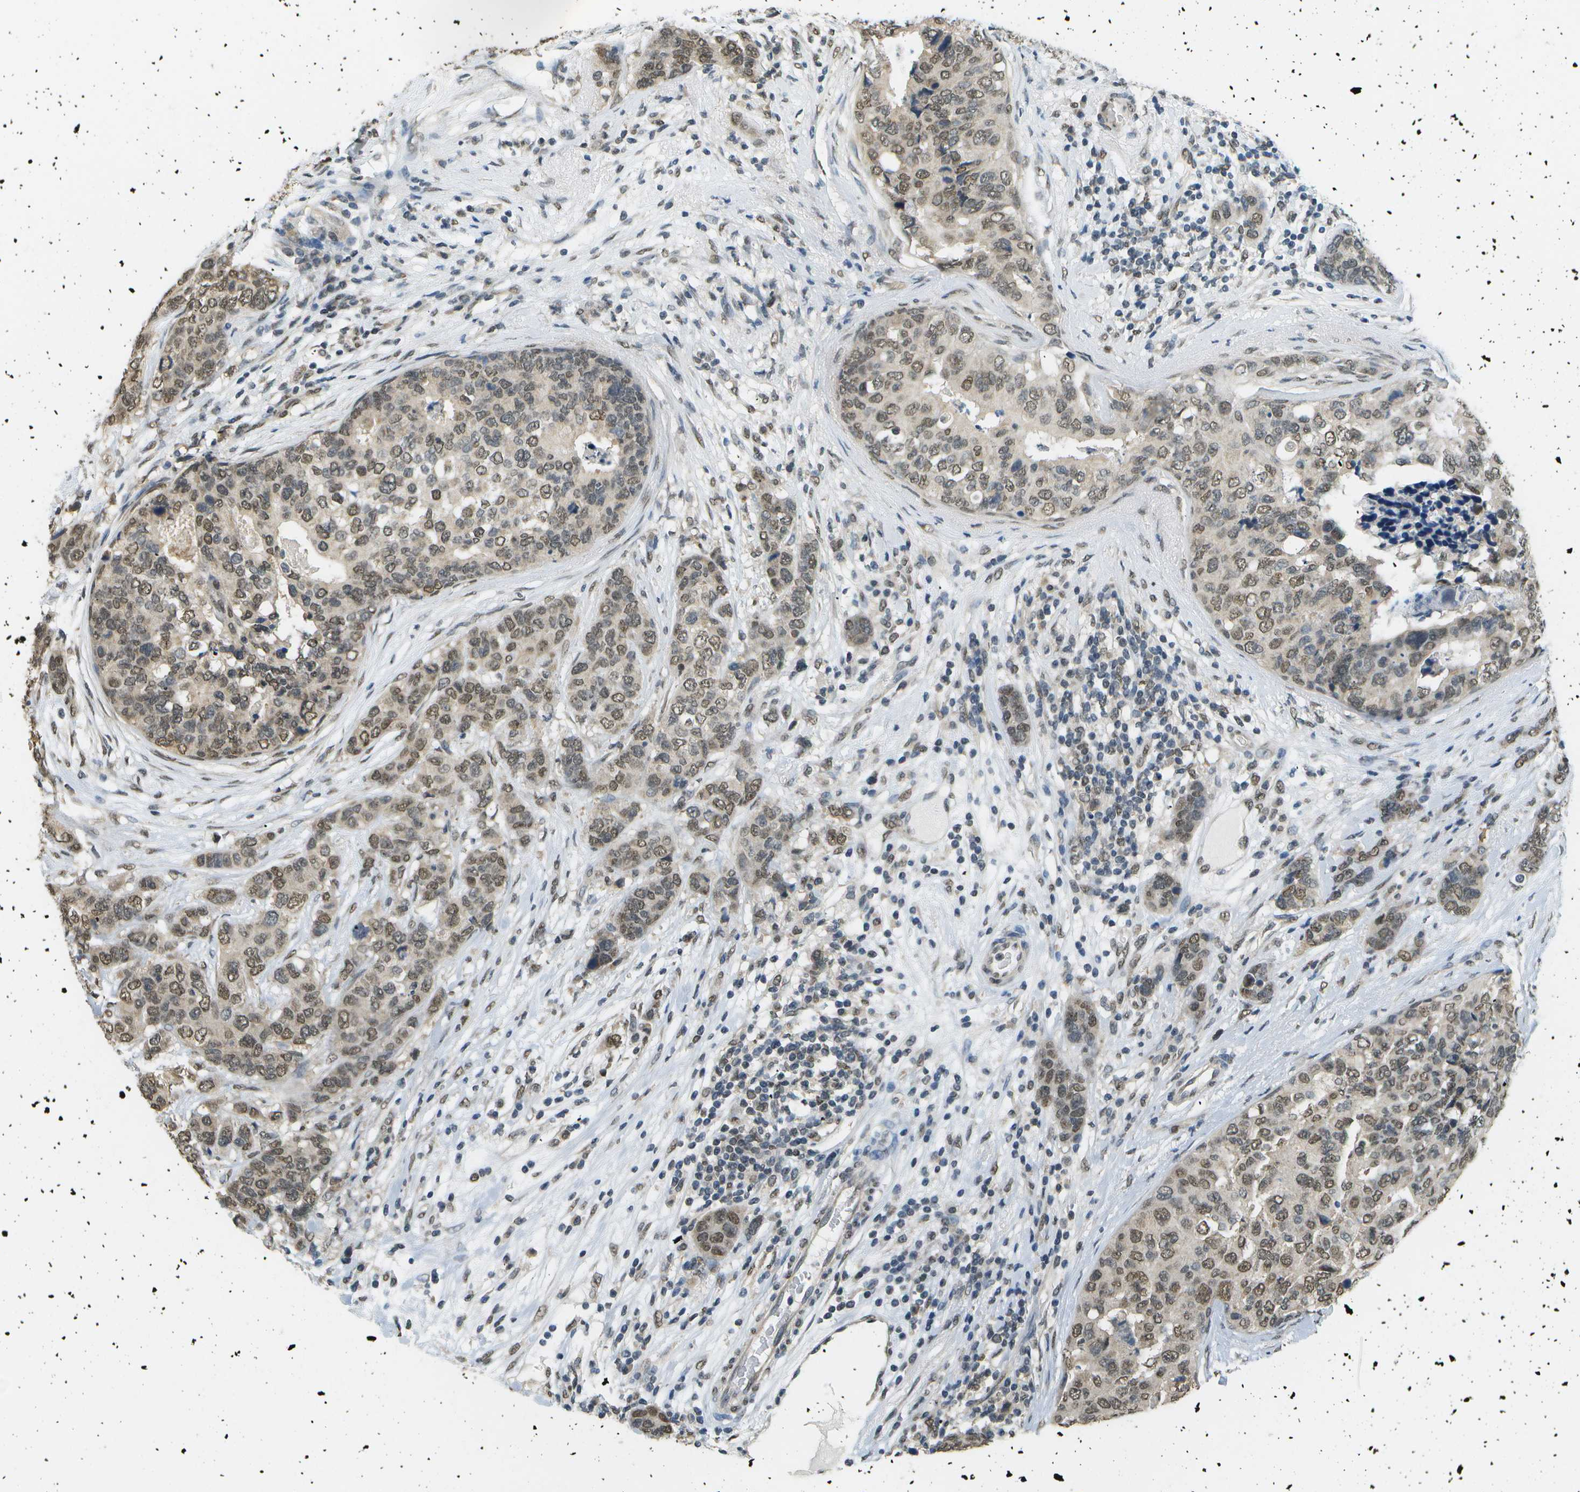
{"staining": {"intensity": "moderate", "quantity": ">75%", "location": "cytoplasmic/membranous,nuclear"}, "tissue": "breast cancer", "cell_type": "Tumor cells", "image_type": "cancer", "snomed": [{"axis": "morphology", "description": "Lobular carcinoma"}, {"axis": "topography", "description": "Breast"}], "caption": "This image demonstrates IHC staining of lobular carcinoma (breast), with medium moderate cytoplasmic/membranous and nuclear positivity in approximately >75% of tumor cells.", "gene": "ABL2", "patient": {"sex": "female", "age": 59}}